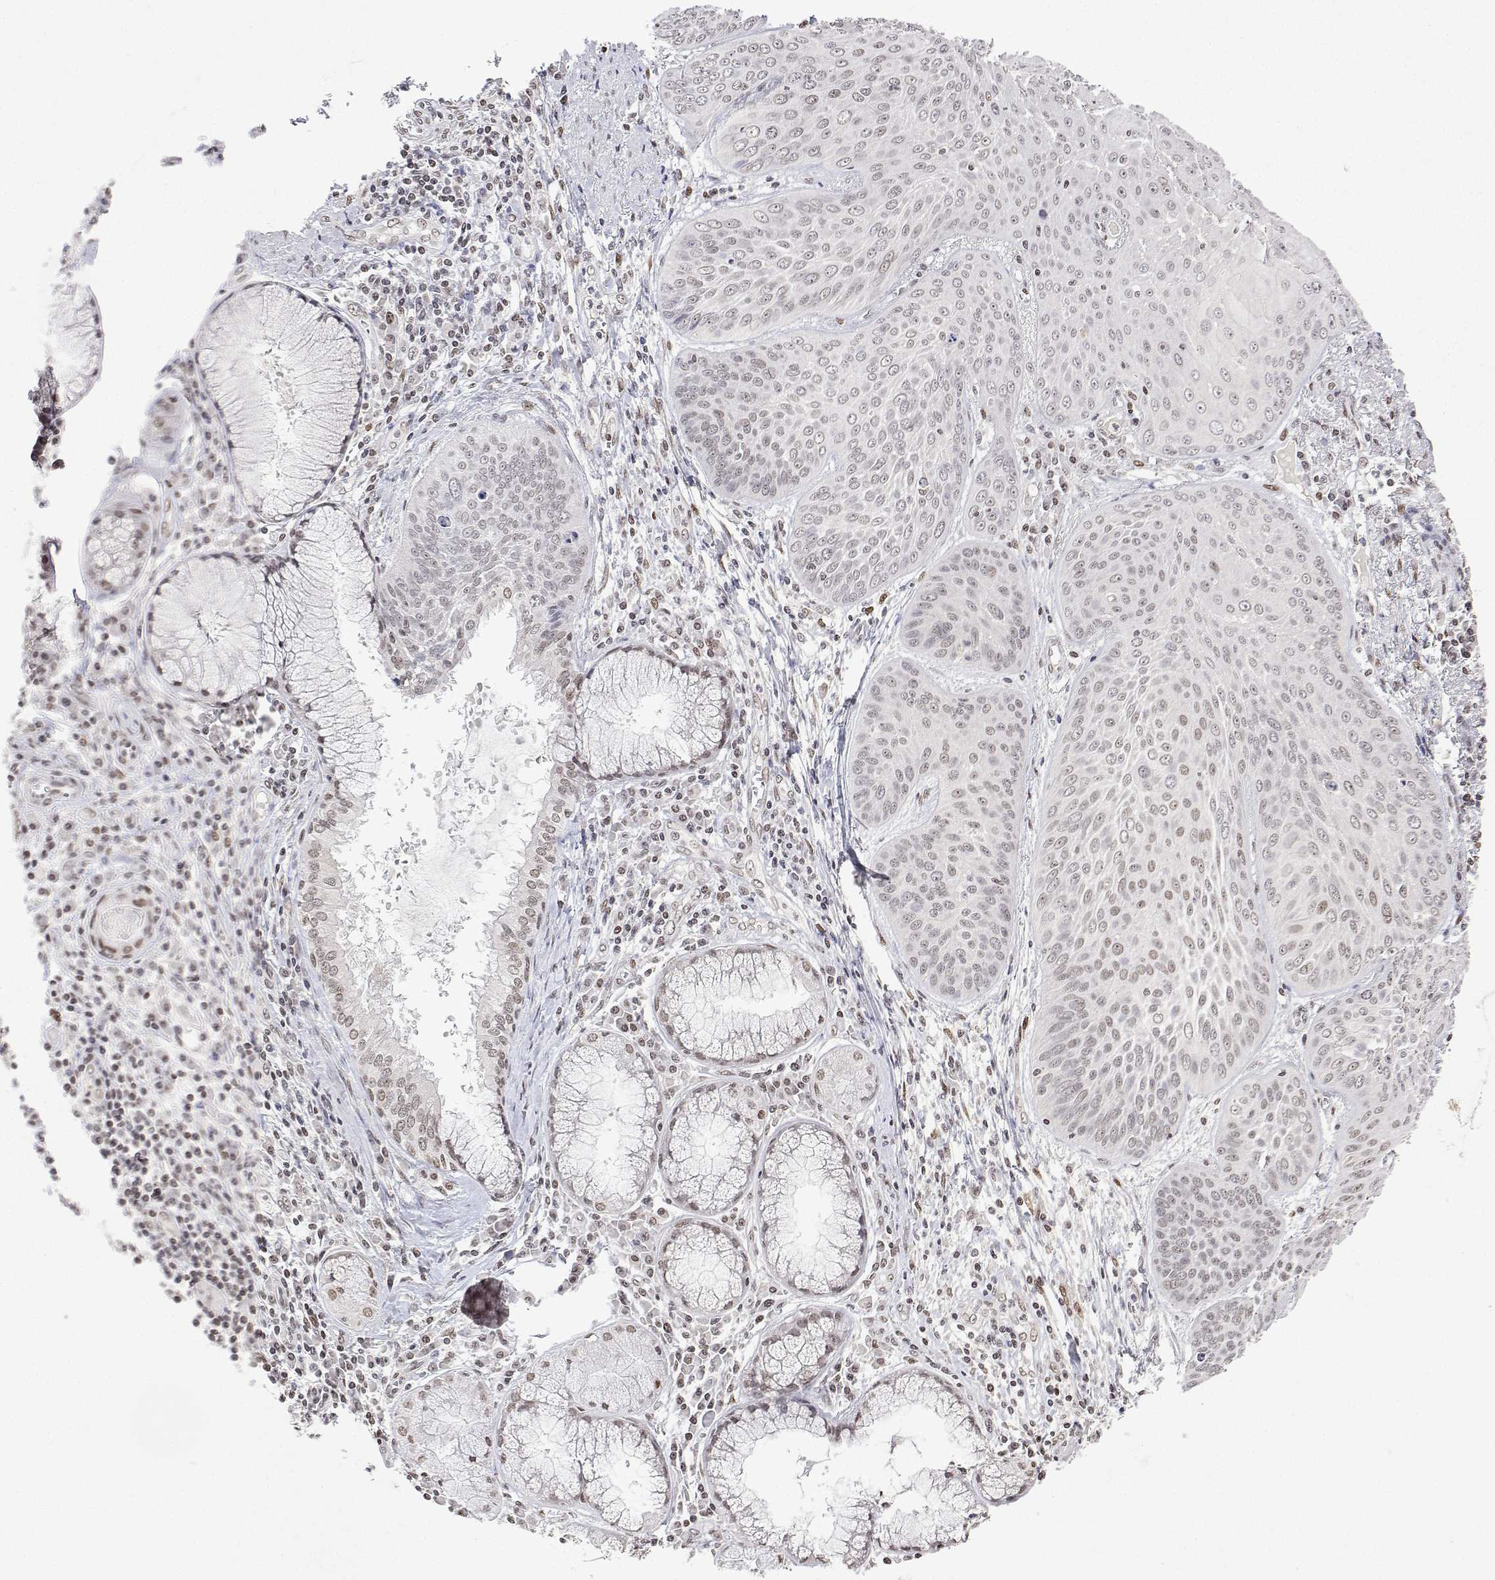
{"staining": {"intensity": "weak", "quantity": ">75%", "location": "nuclear"}, "tissue": "lung cancer", "cell_type": "Tumor cells", "image_type": "cancer", "snomed": [{"axis": "morphology", "description": "Squamous cell carcinoma, NOS"}, {"axis": "topography", "description": "Lung"}], "caption": "Weak nuclear positivity is present in about >75% of tumor cells in lung squamous cell carcinoma.", "gene": "XPC", "patient": {"sex": "male", "age": 74}}